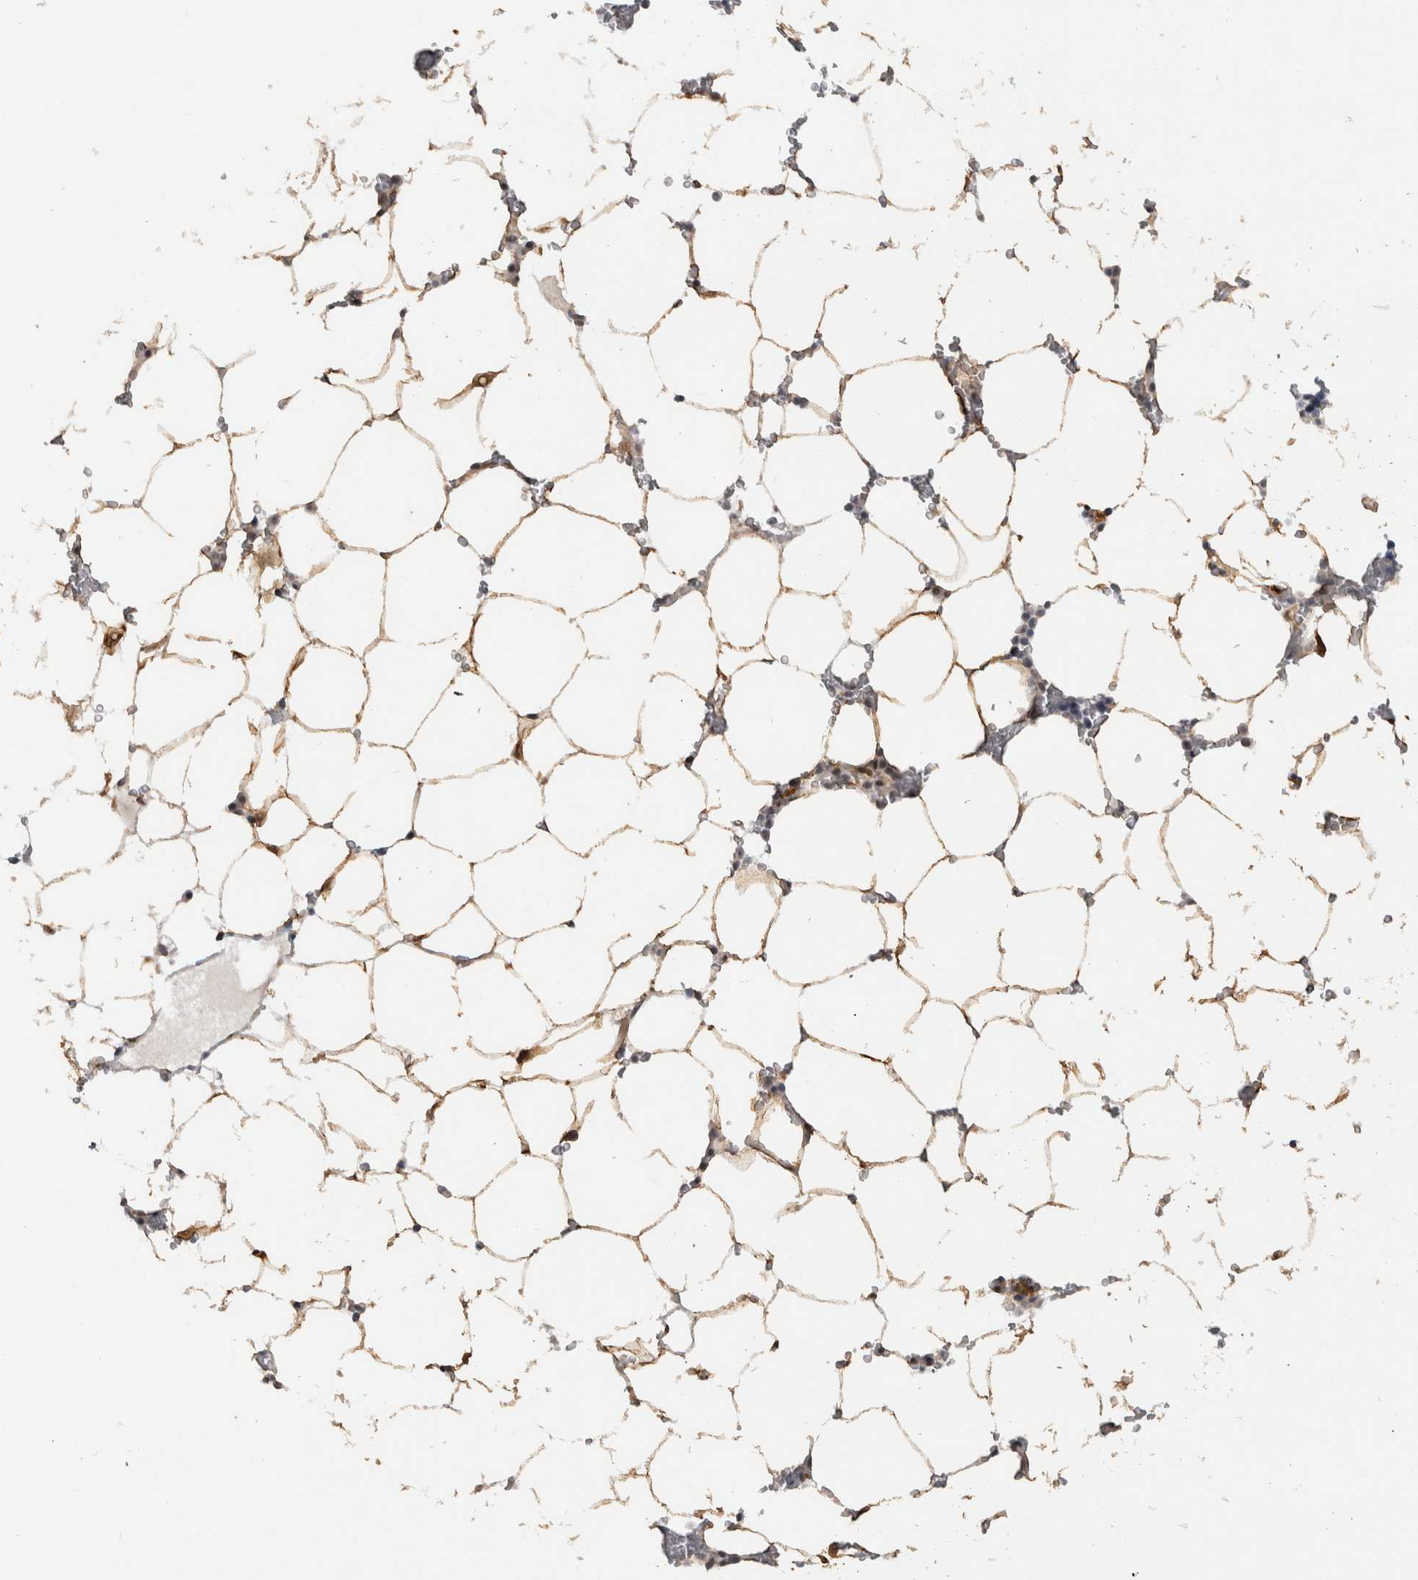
{"staining": {"intensity": "moderate", "quantity": "<25%", "location": "cytoplasmic/membranous,nuclear"}, "tissue": "bone marrow", "cell_type": "Hematopoietic cells", "image_type": "normal", "snomed": [{"axis": "morphology", "description": "Normal tissue, NOS"}, {"axis": "topography", "description": "Bone marrow"}], "caption": "This is an image of immunohistochemistry (IHC) staining of normal bone marrow, which shows moderate positivity in the cytoplasmic/membranous,nuclear of hematopoietic cells.", "gene": "PRXL2A", "patient": {"sex": "male", "age": 70}}